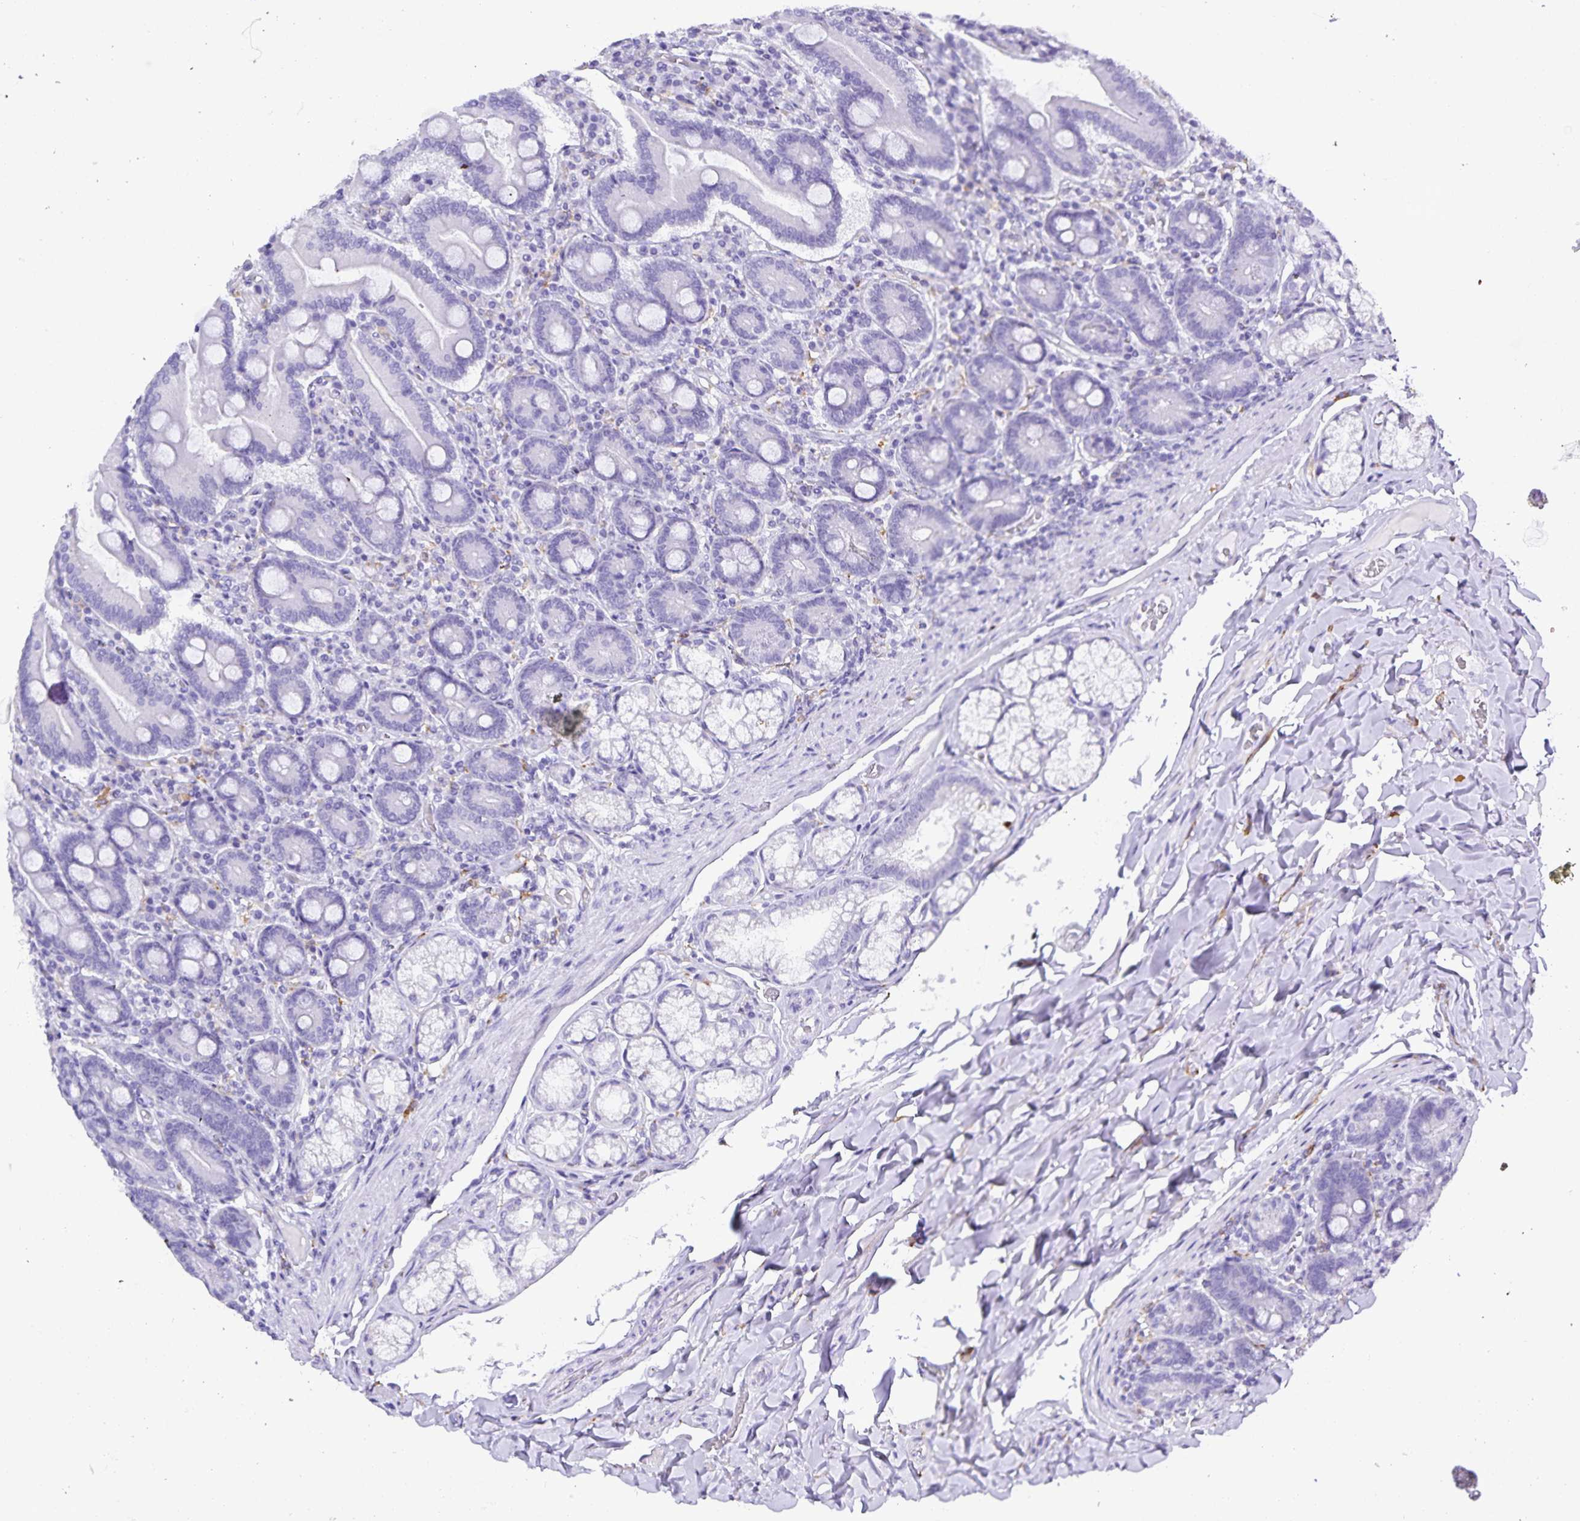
{"staining": {"intensity": "negative", "quantity": "none", "location": "none"}, "tissue": "duodenum", "cell_type": "Glandular cells", "image_type": "normal", "snomed": [{"axis": "morphology", "description": "Normal tissue, NOS"}, {"axis": "topography", "description": "Duodenum"}], "caption": "High power microscopy micrograph of an IHC image of benign duodenum, revealing no significant expression in glandular cells.", "gene": "PLAC1", "patient": {"sex": "female", "age": 62}}